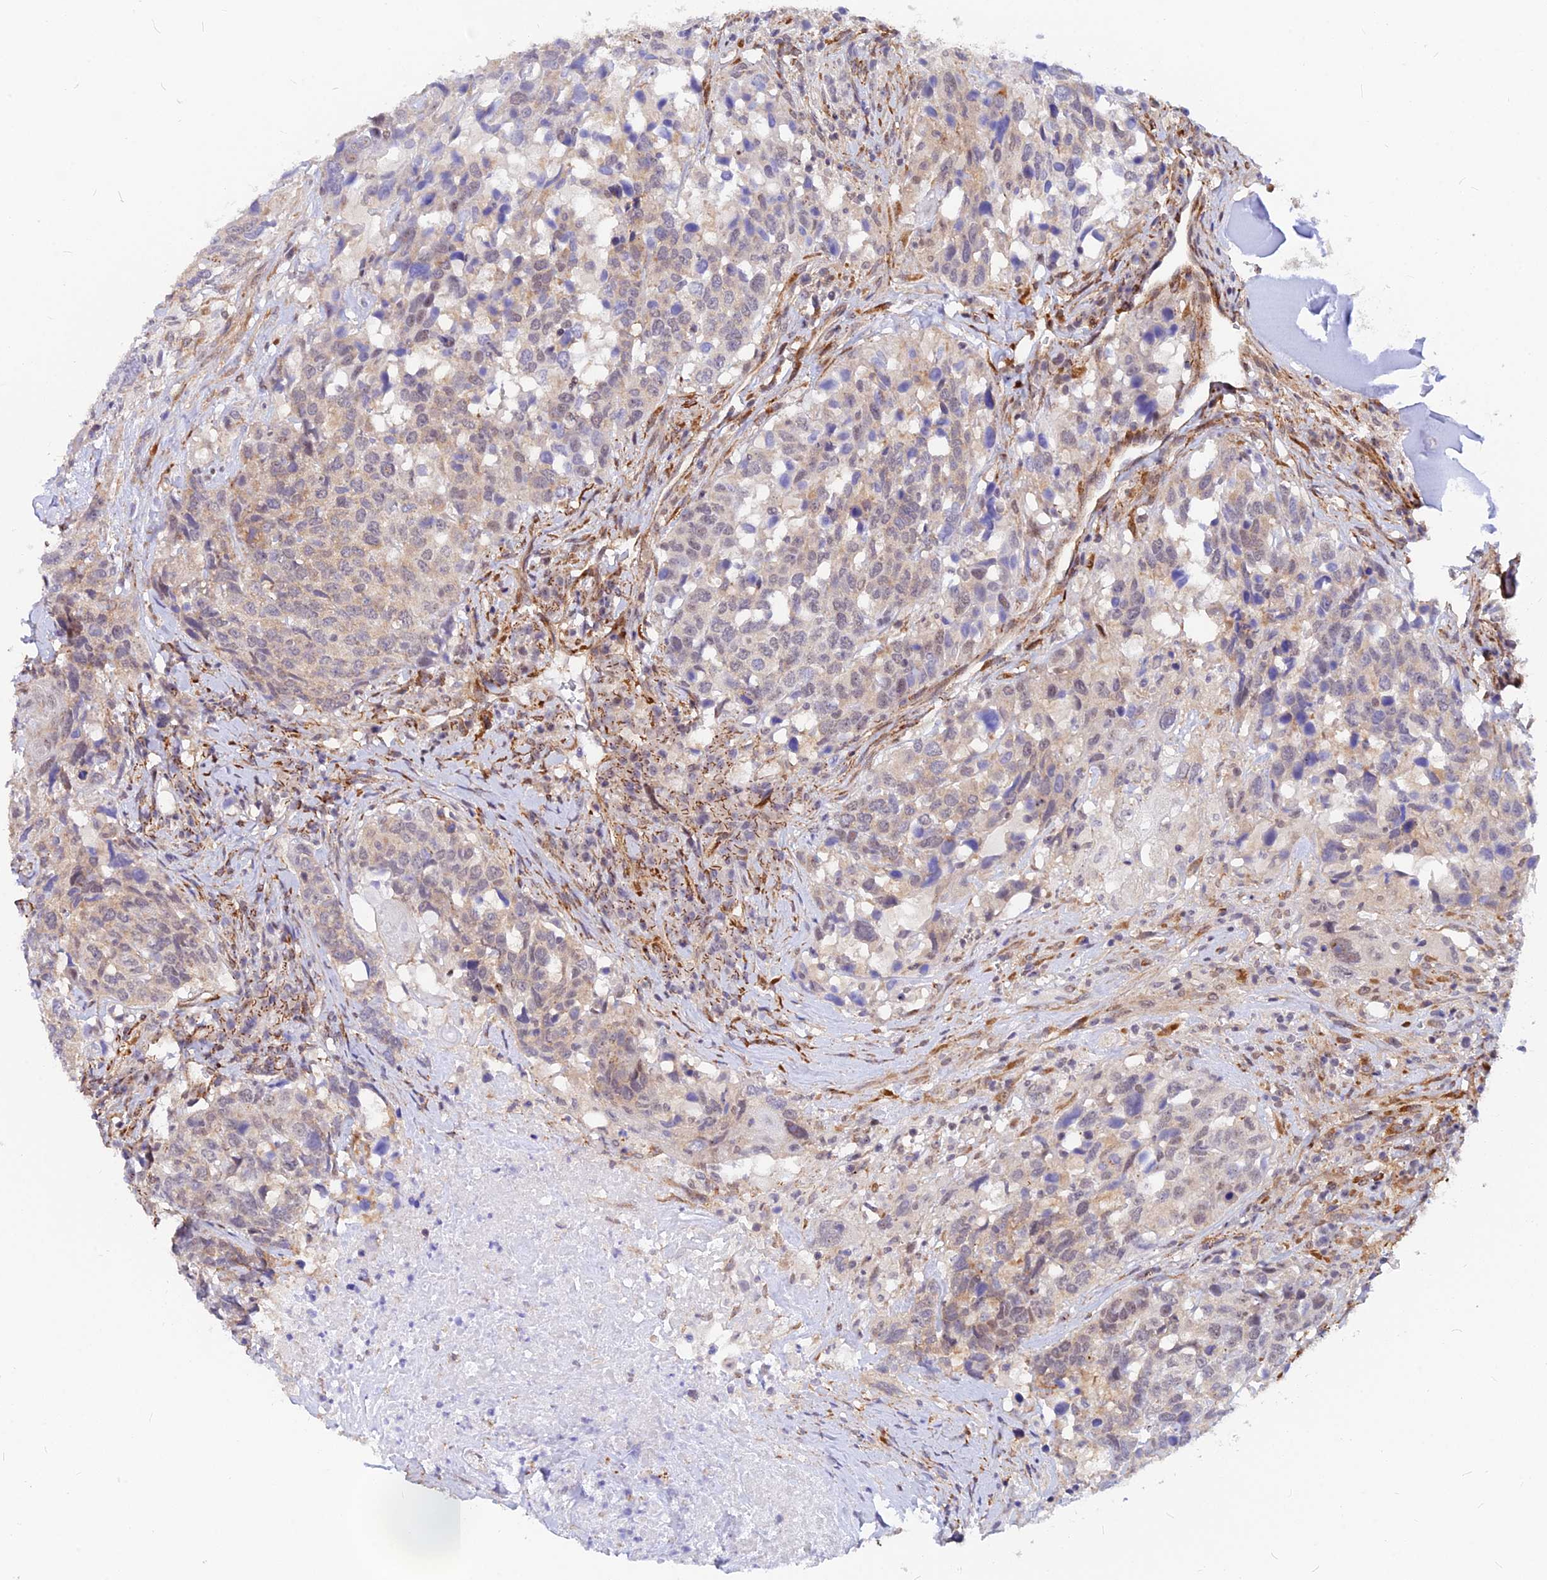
{"staining": {"intensity": "weak", "quantity": "<25%", "location": "cytoplasmic/membranous,nuclear"}, "tissue": "head and neck cancer", "cell_type": "Tumor cells", "image_type": "cancer", "snomed": [{"axis": "morphology", "description": "Squamous cell carcinoma, NOS"}, {"axis": "topography", "description": "Head-Neck"}], "caption": "Immunohistochemistry of human head and neck squamous cell carcinoma shows no staining in tumor cells. (Immunohistochemistry (ihc), brightfield microscopy, high magnification).", "gene": "VSTM2L", "patient": {"sex": "male", "age": 66}}